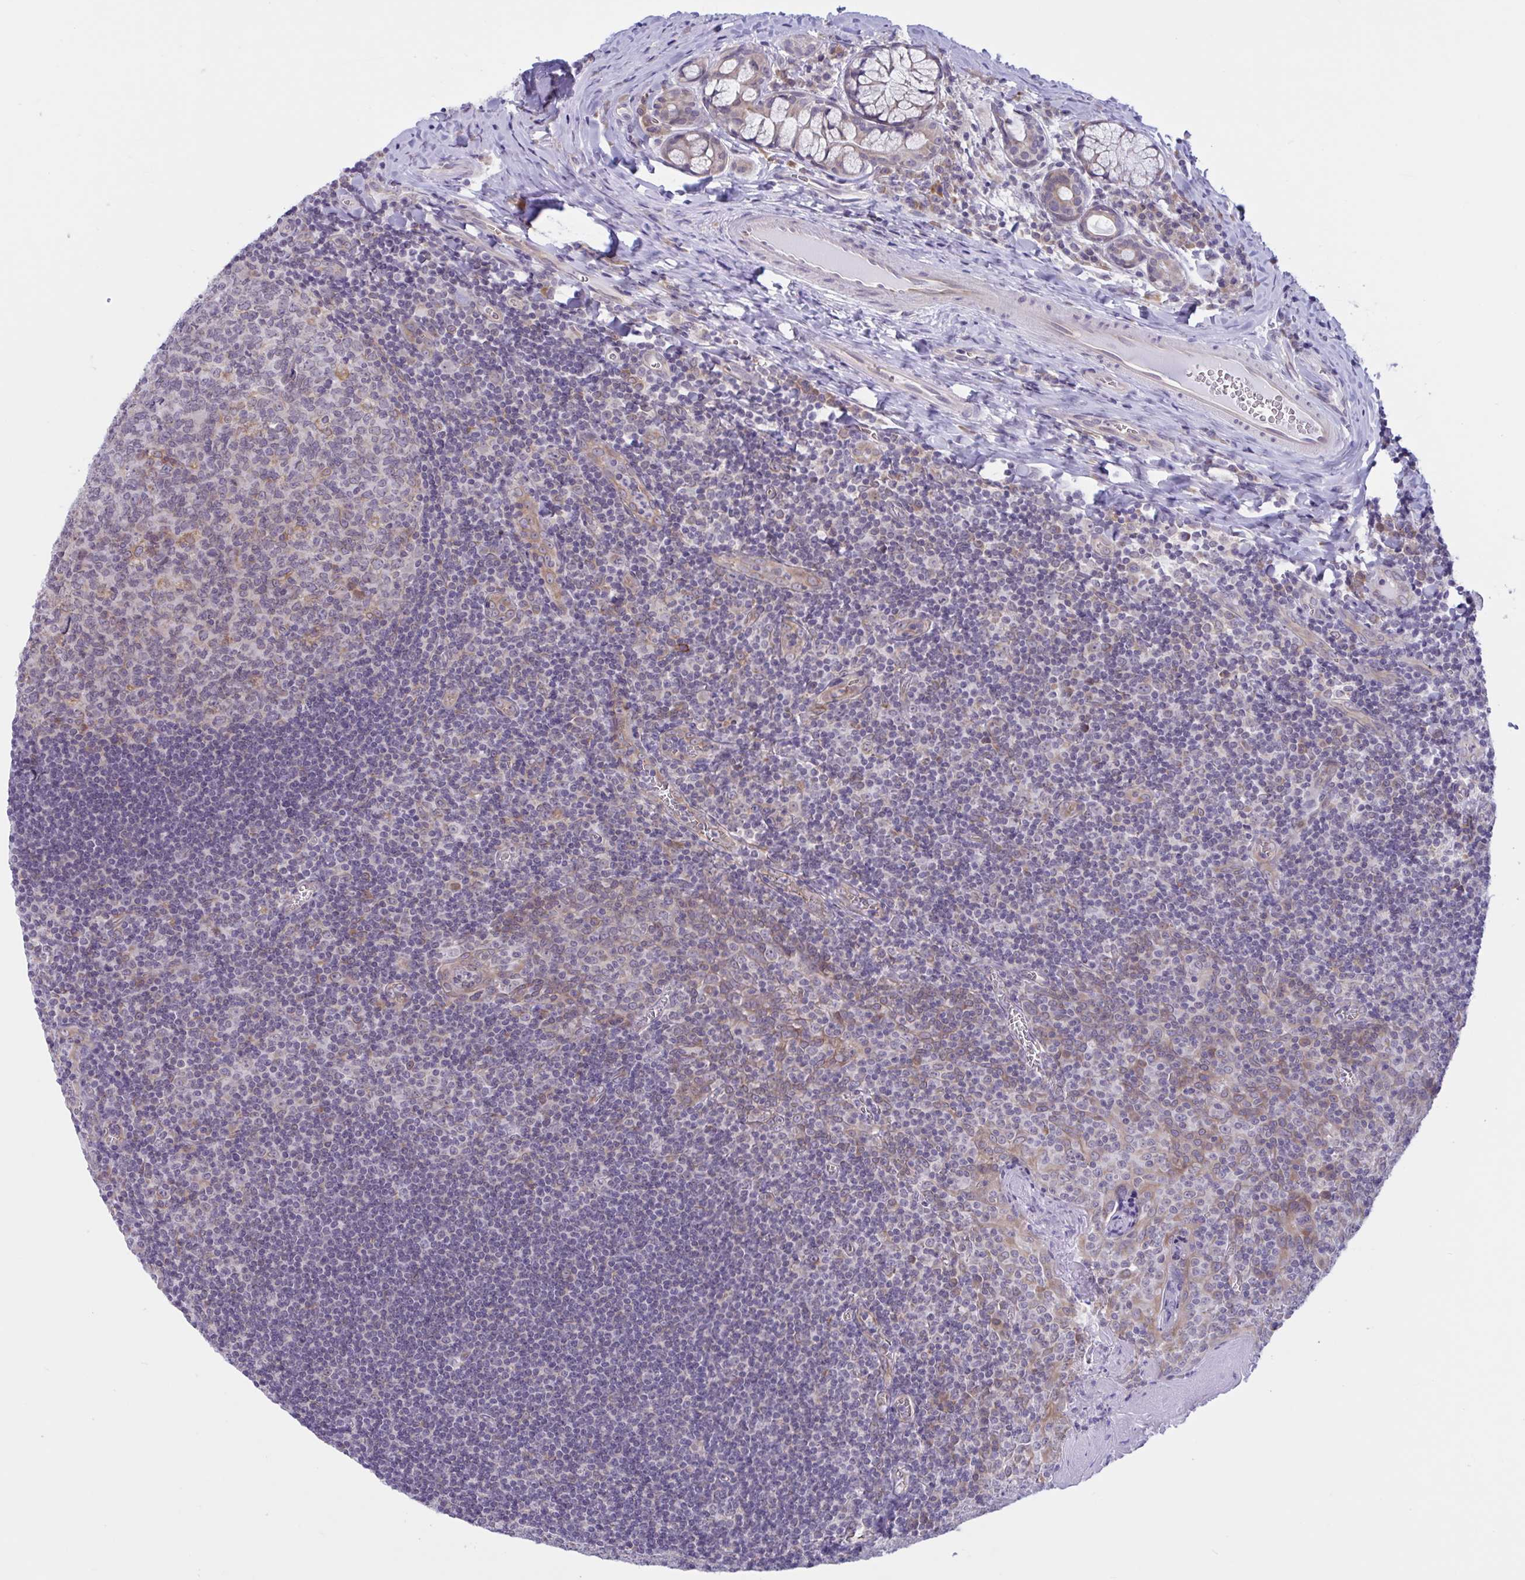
{"staining": {"intensity": "moderate", "quantity": "<25%", "location": "cytoplasmic/membranous"}, "tissue": "tonsil", "cell_type": "Germinal center cells", "image_type": "normal", "snomed": [{"axis": "morphology", "description": "Normal tissue, NOS"}, {"axis": "morphology", "description": "Inflammation, NOS"}, {"axis": "topography", "description": "Tonsil"}], "caption": "The histopathology image displays a brown stain indicating the presence of a protein in the cytoplasmic/membranous of germinal center cells in tonsil.", "gene": "CAMLG", "patient": {"sex": "female", "age": 31}}